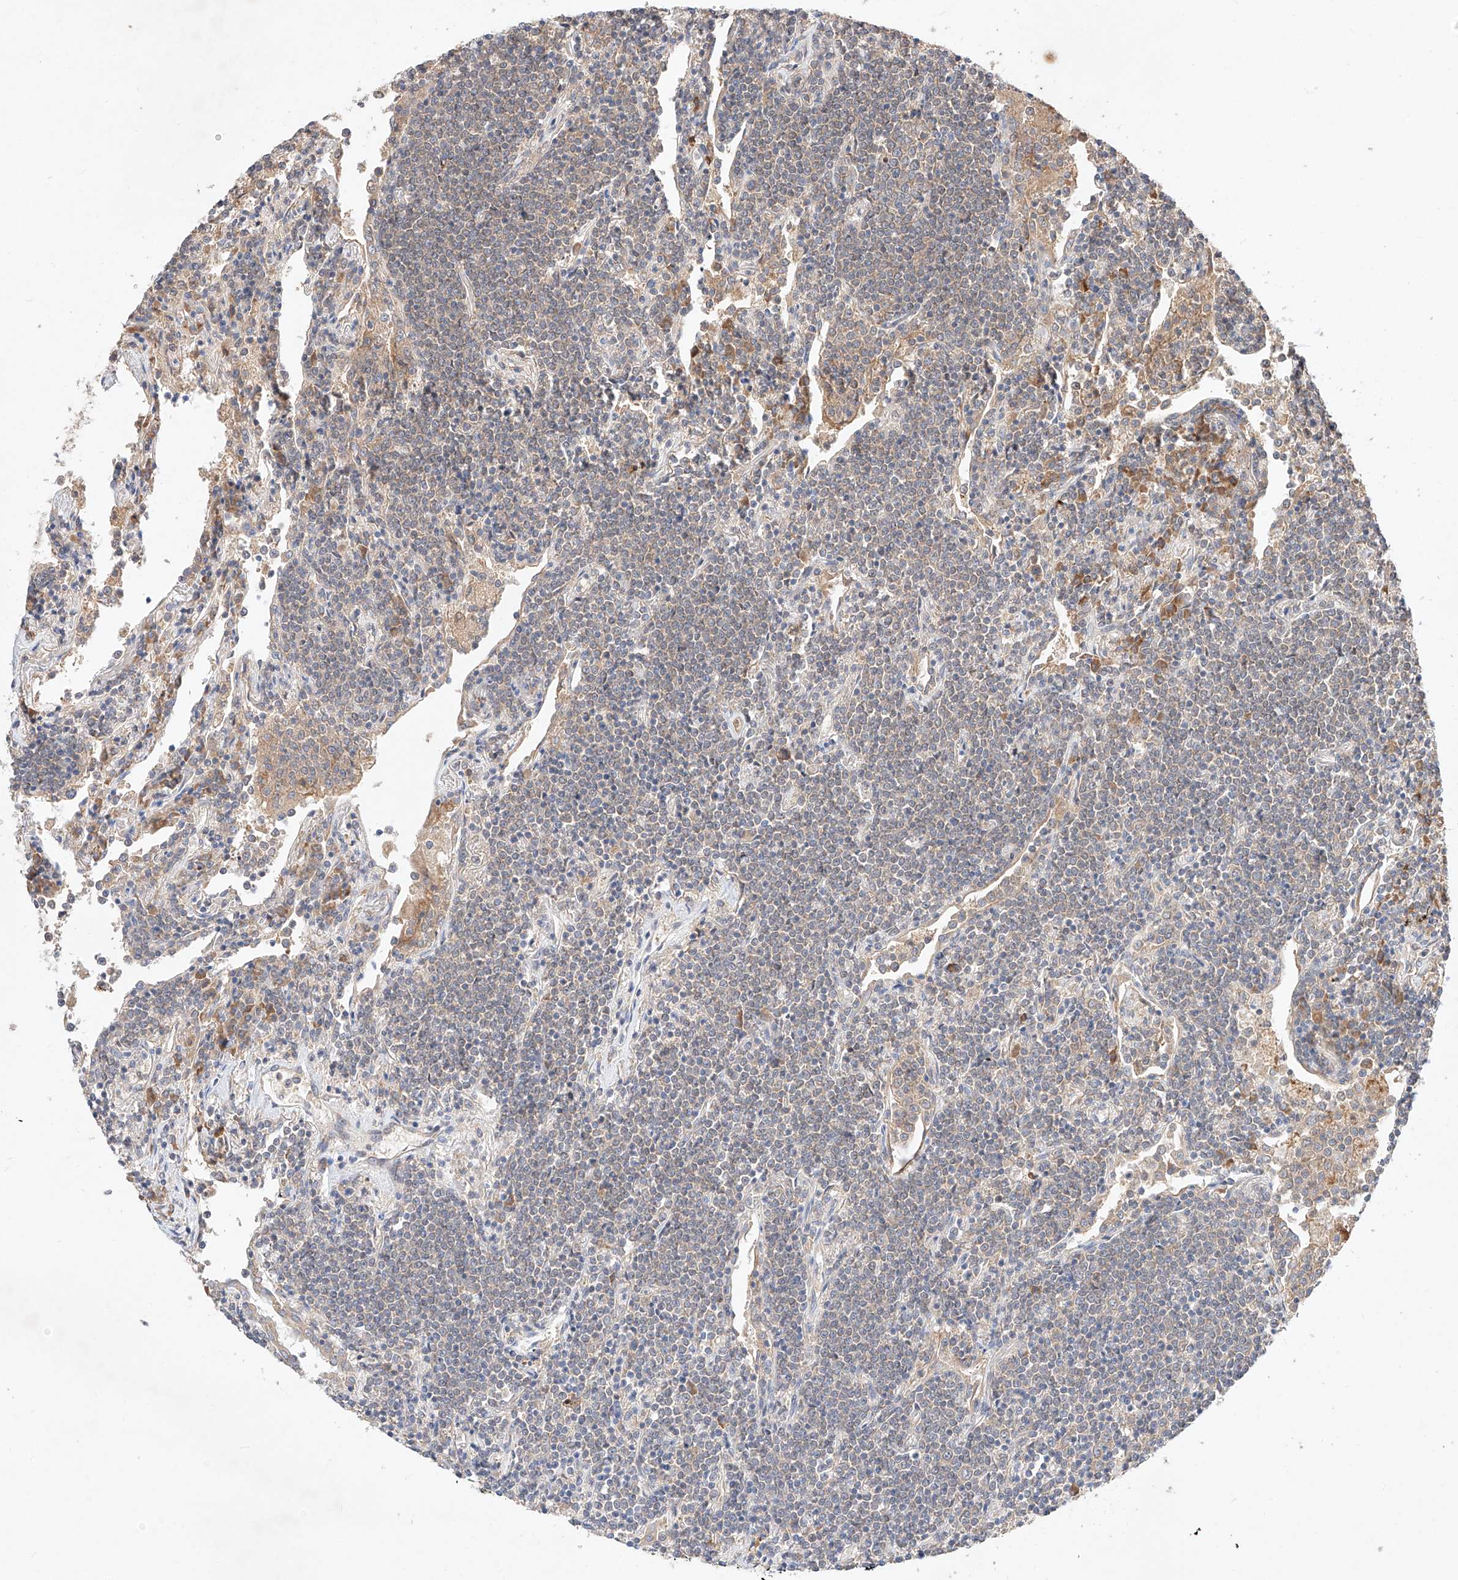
{"staining": {"intensity": "weak", "quantity": "25%-75%", "location": "cytoplasmic/membranous"}, "tissue": "lymphoma", "cell_type": "Tumor cells", "image_type": "cancer", "snomed": [{"axis": "morphology", "description": "Malignant lymphoma, non-Hodgkin's type, Low grade"}, {"axis": "topography", "description": "Lung"}], "caption": "Lymphoma stained for a protein shows weak cytoplasmic/membranous positivity in tumor cells.", "gene": "C6orf118", "patient": {"sex": "female", "age": 71}}